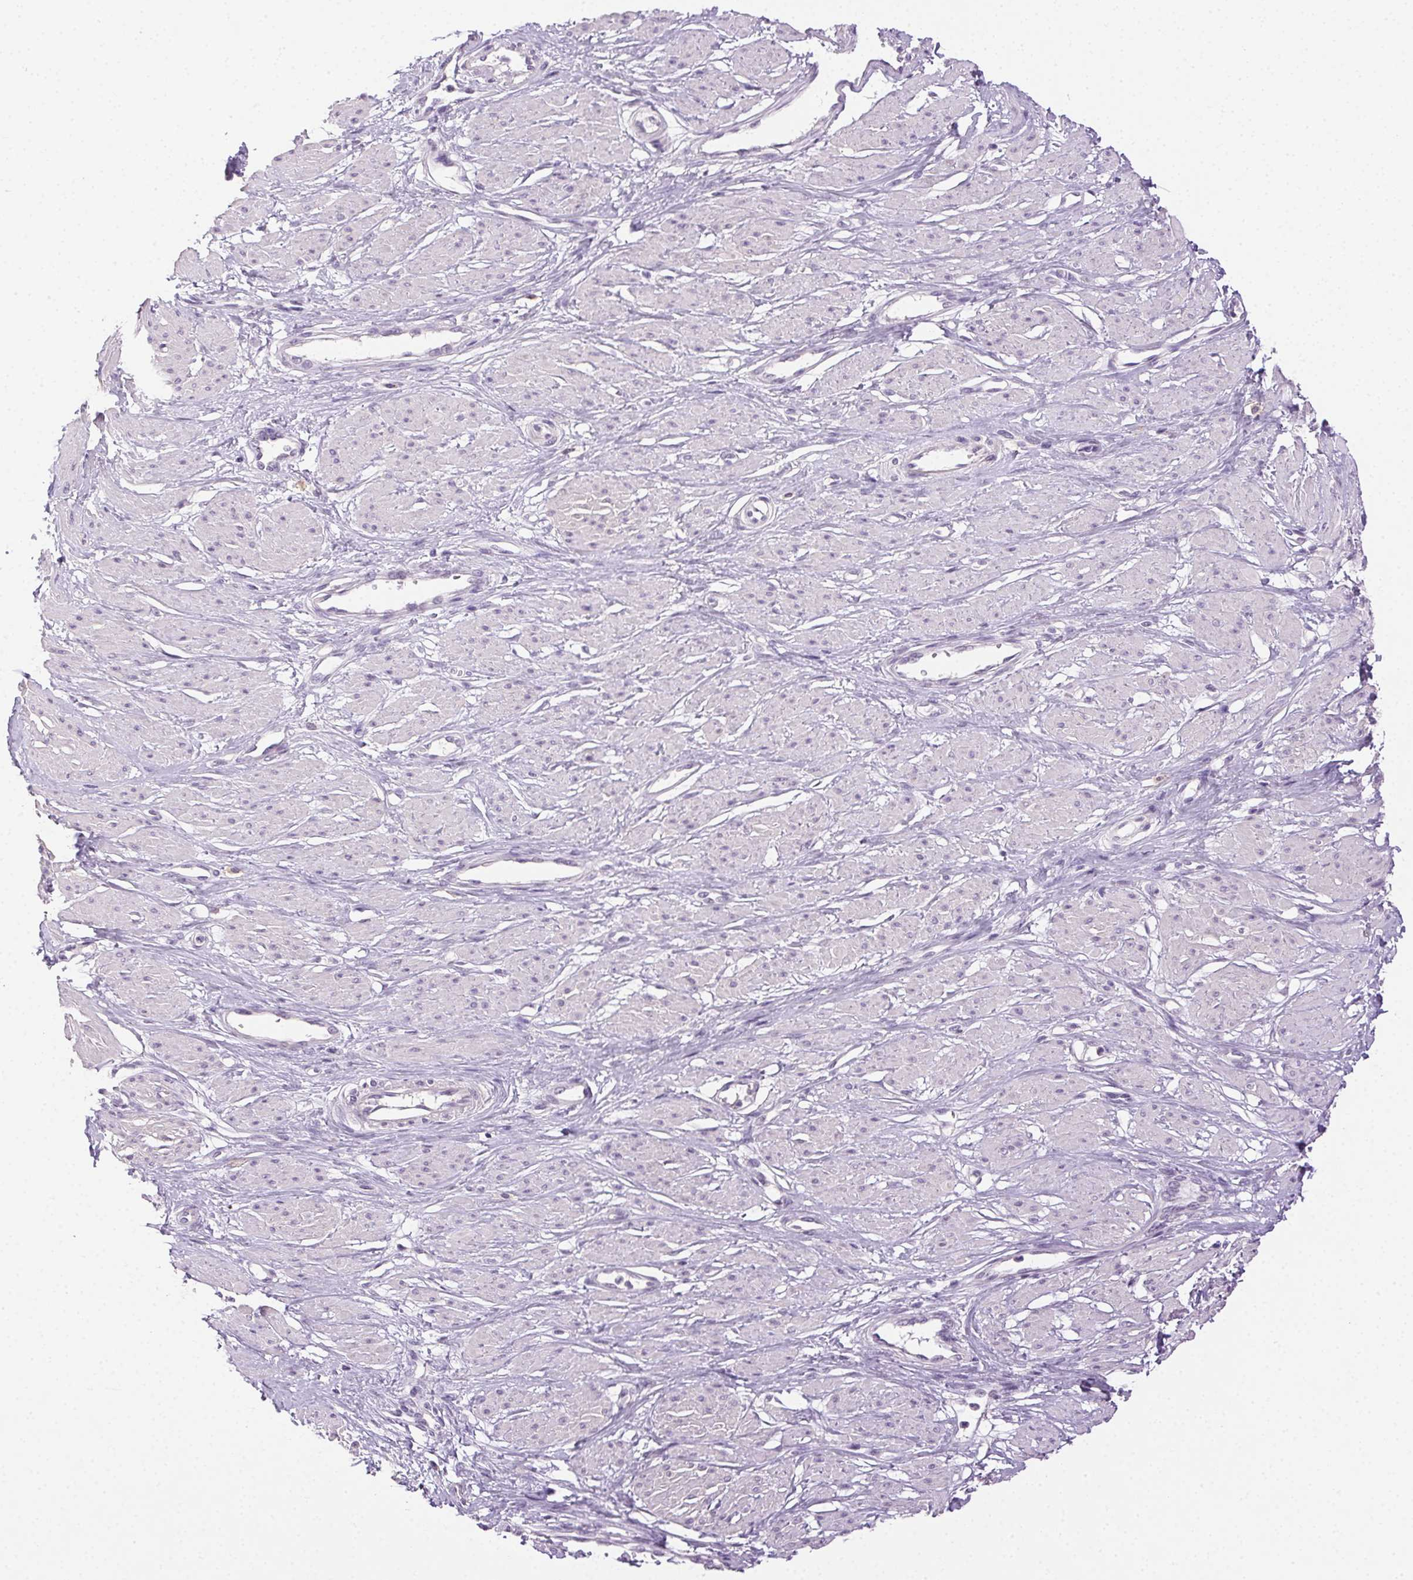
{"staining": {"intensity": "negative", "quantity": "none", "location": "none"}, "tissue": "smooth muscle", "cell_type": "Smooth muscle cells", "image_type": "normal", "snomed": [{"axis": "morphology", "description": "Normal tissue, NOS"}, {"axis": "topography", "description": "Smooth muscle"}, {"axis": "topography", "description": "Uterus"}], "caption": "A high-resolution photomicrograph shows immunohistochemistry staining of unremarkable smooth muscle, which displays no significant positivity in smooth muscle cells.", "gene": "AKAP5", "patient": {"sex": "female", "age": 39}}